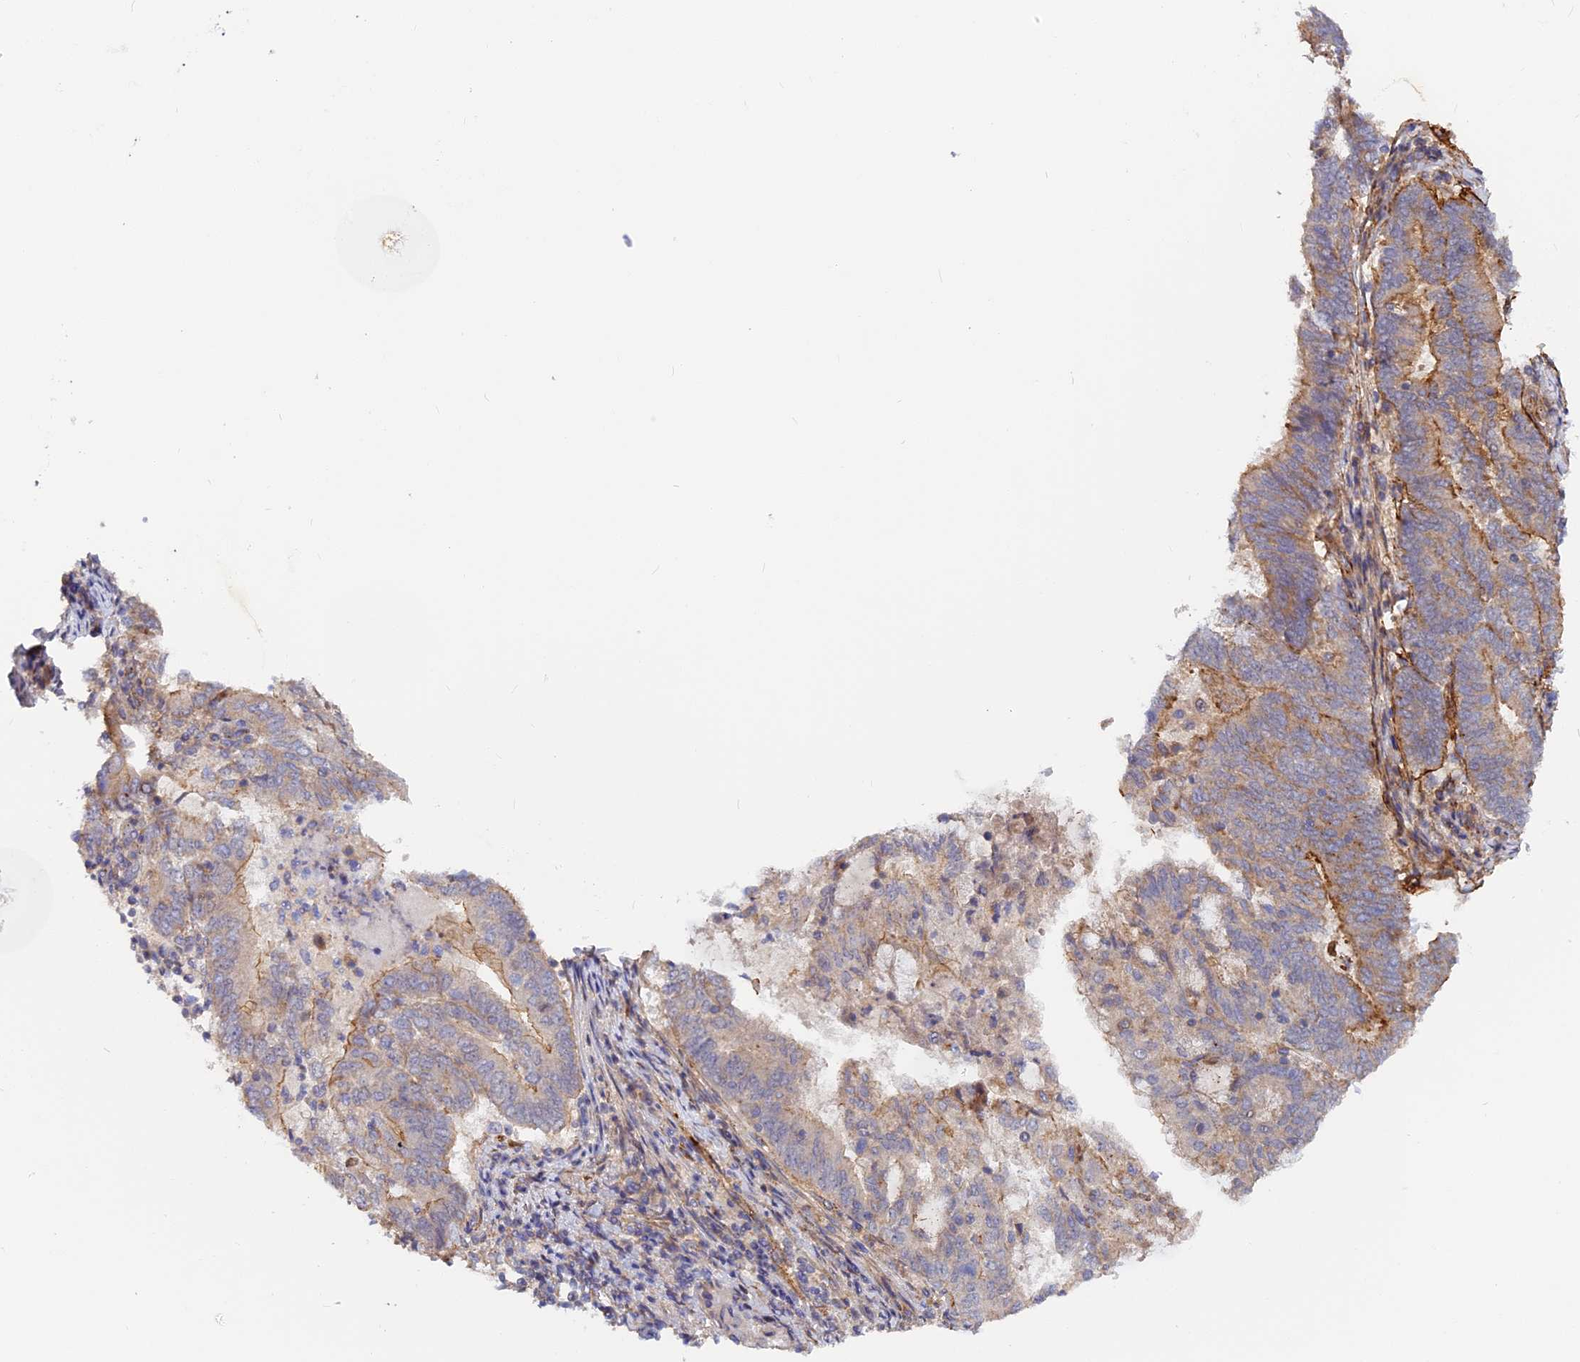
{"staining": {"intensity": "moderate", "quantity": "<25%", "location": "cytoplasmic/membranous"}, "tissue": "endometrial cancer", "cell_type": "Tumor cells", "image_type": "cancer", "snomed": [{"axis": "morphology", "description": "Adenocarcinoma, NOS"}, {"axis": "topography", "description": "Endometrium"}], "caption": "A brown stain labels moderate cytoplasmic/membranous positivity of a protein in endometrial adenocarcinoma tumor cells. The staining is performed using DAB (3,3'-diaminobenzidine) brown chromogen to label protein expression. The nuclei are counter-stained blue using hematoxylin.", "gene": "MISP3", "patient": {"sex": "female", "age": 80}}